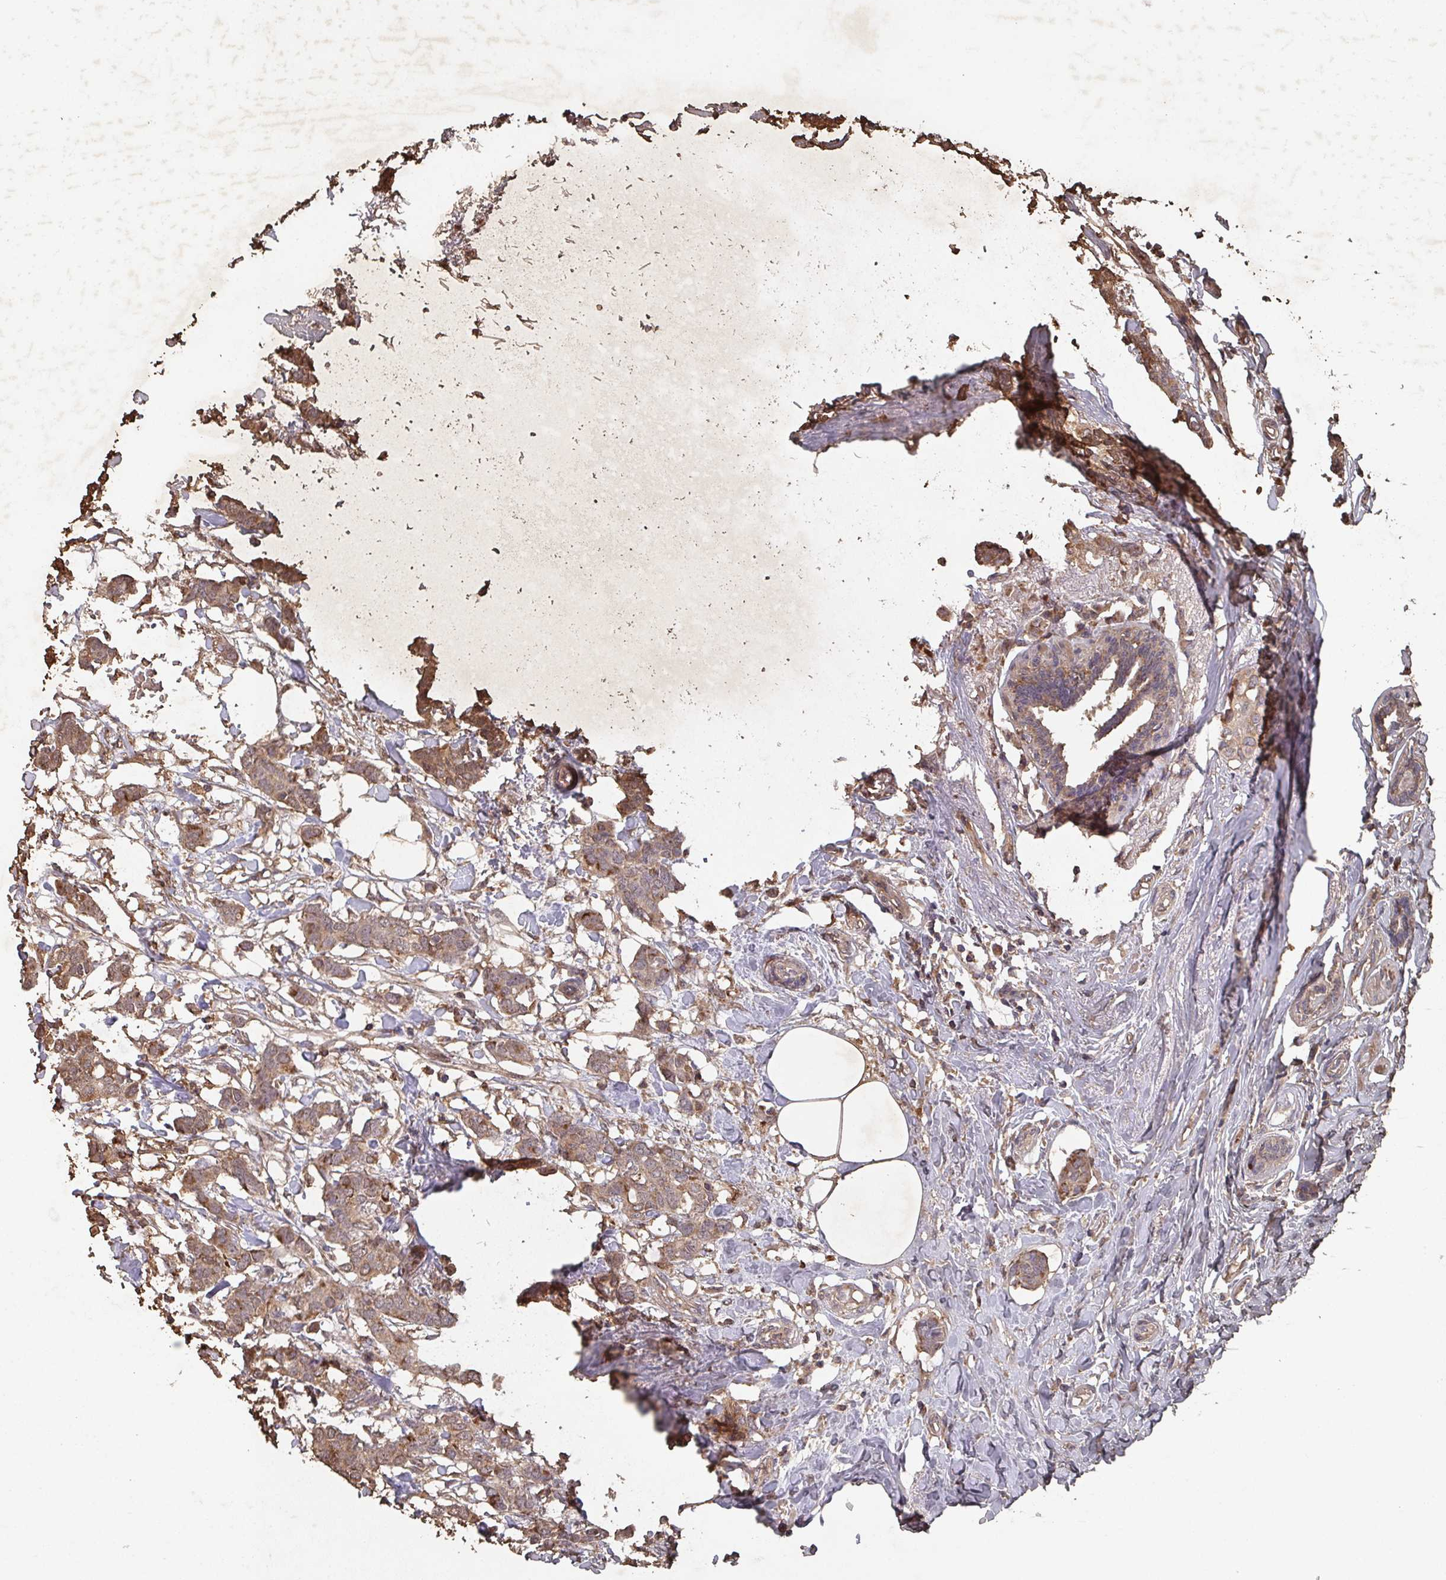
{"staining": {"intensity": "moderate", "quantity": ">75%", "location": "cytoplasmic/membranous"}, "tissue": "breast cancer", "cell_type": "Tumor cells", "image_type": "cancer", "snomed": [{"axis": "morphology", "description": "Duct carcinoma"}, {"axis": "topography", "description": "Breast"}], "caption": "Approximately >75% of tumor cells in human breast invasive ductal carcinoma exhibit moderate cytoplasmic/membranous protein positivity as visualized by brown immunohistochemical staining.", "gene": "MT-ND3", "patient": {"sex": "female", "age": 62}}